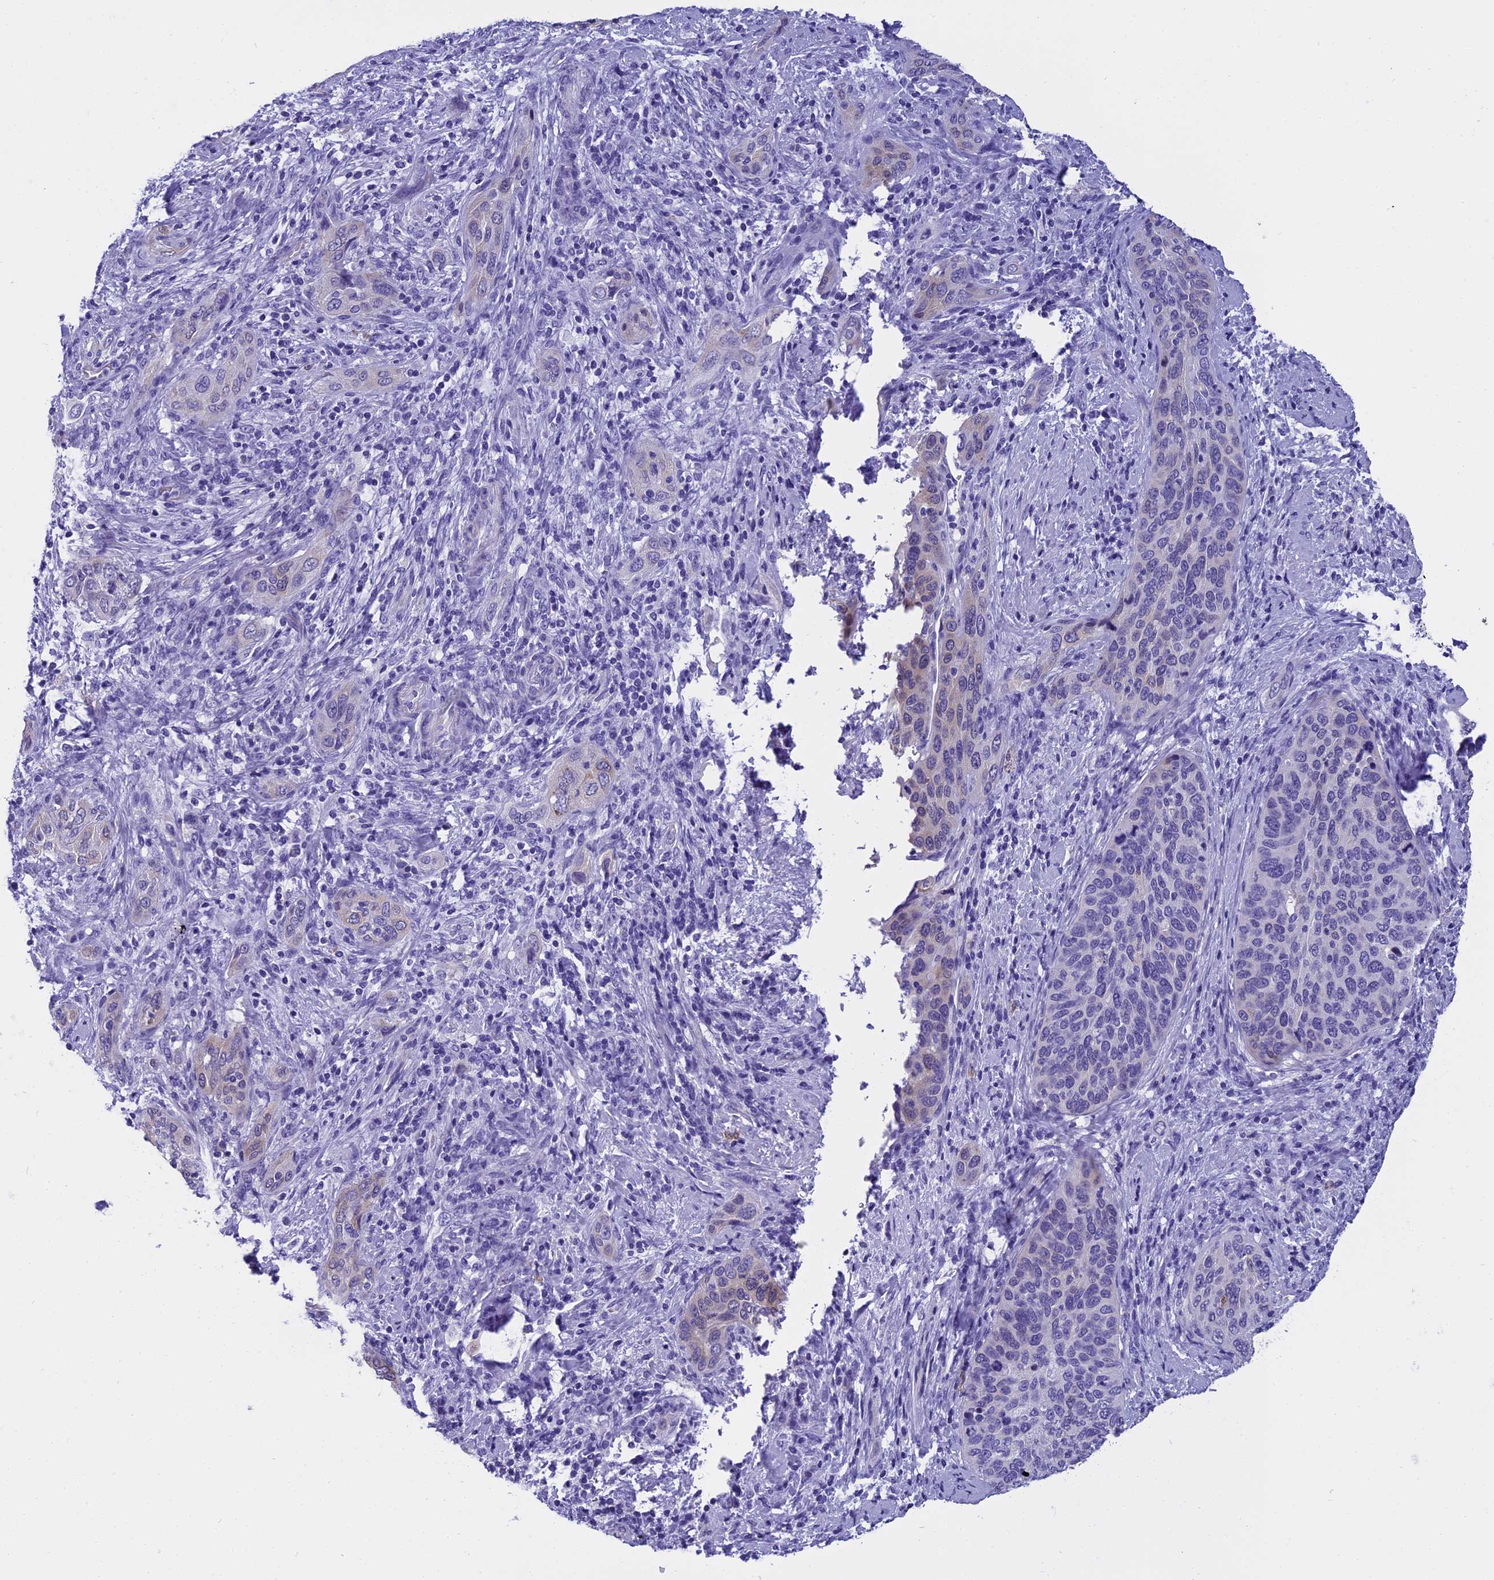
{"staining": {"intensity": "negative", "quantity": "none", "location": "none"}, "tissue": "cervical cancer", "cell_type": "Tumor cells", "image_type": "cancer", "snomed": [{"axis": "morphology", "description": "Squamous cell carcinoma, NOS"}, {"axis": "topography", "description": "Cervix"}], "caption": "This is a histopathology image of immunohistochemistry (IHC) staining of squamous cell carcinoma (cervical), which shows no positivity in tumor cells.", "gene": "KCTD14", "patient": {"sex": "female", "age": 60}}